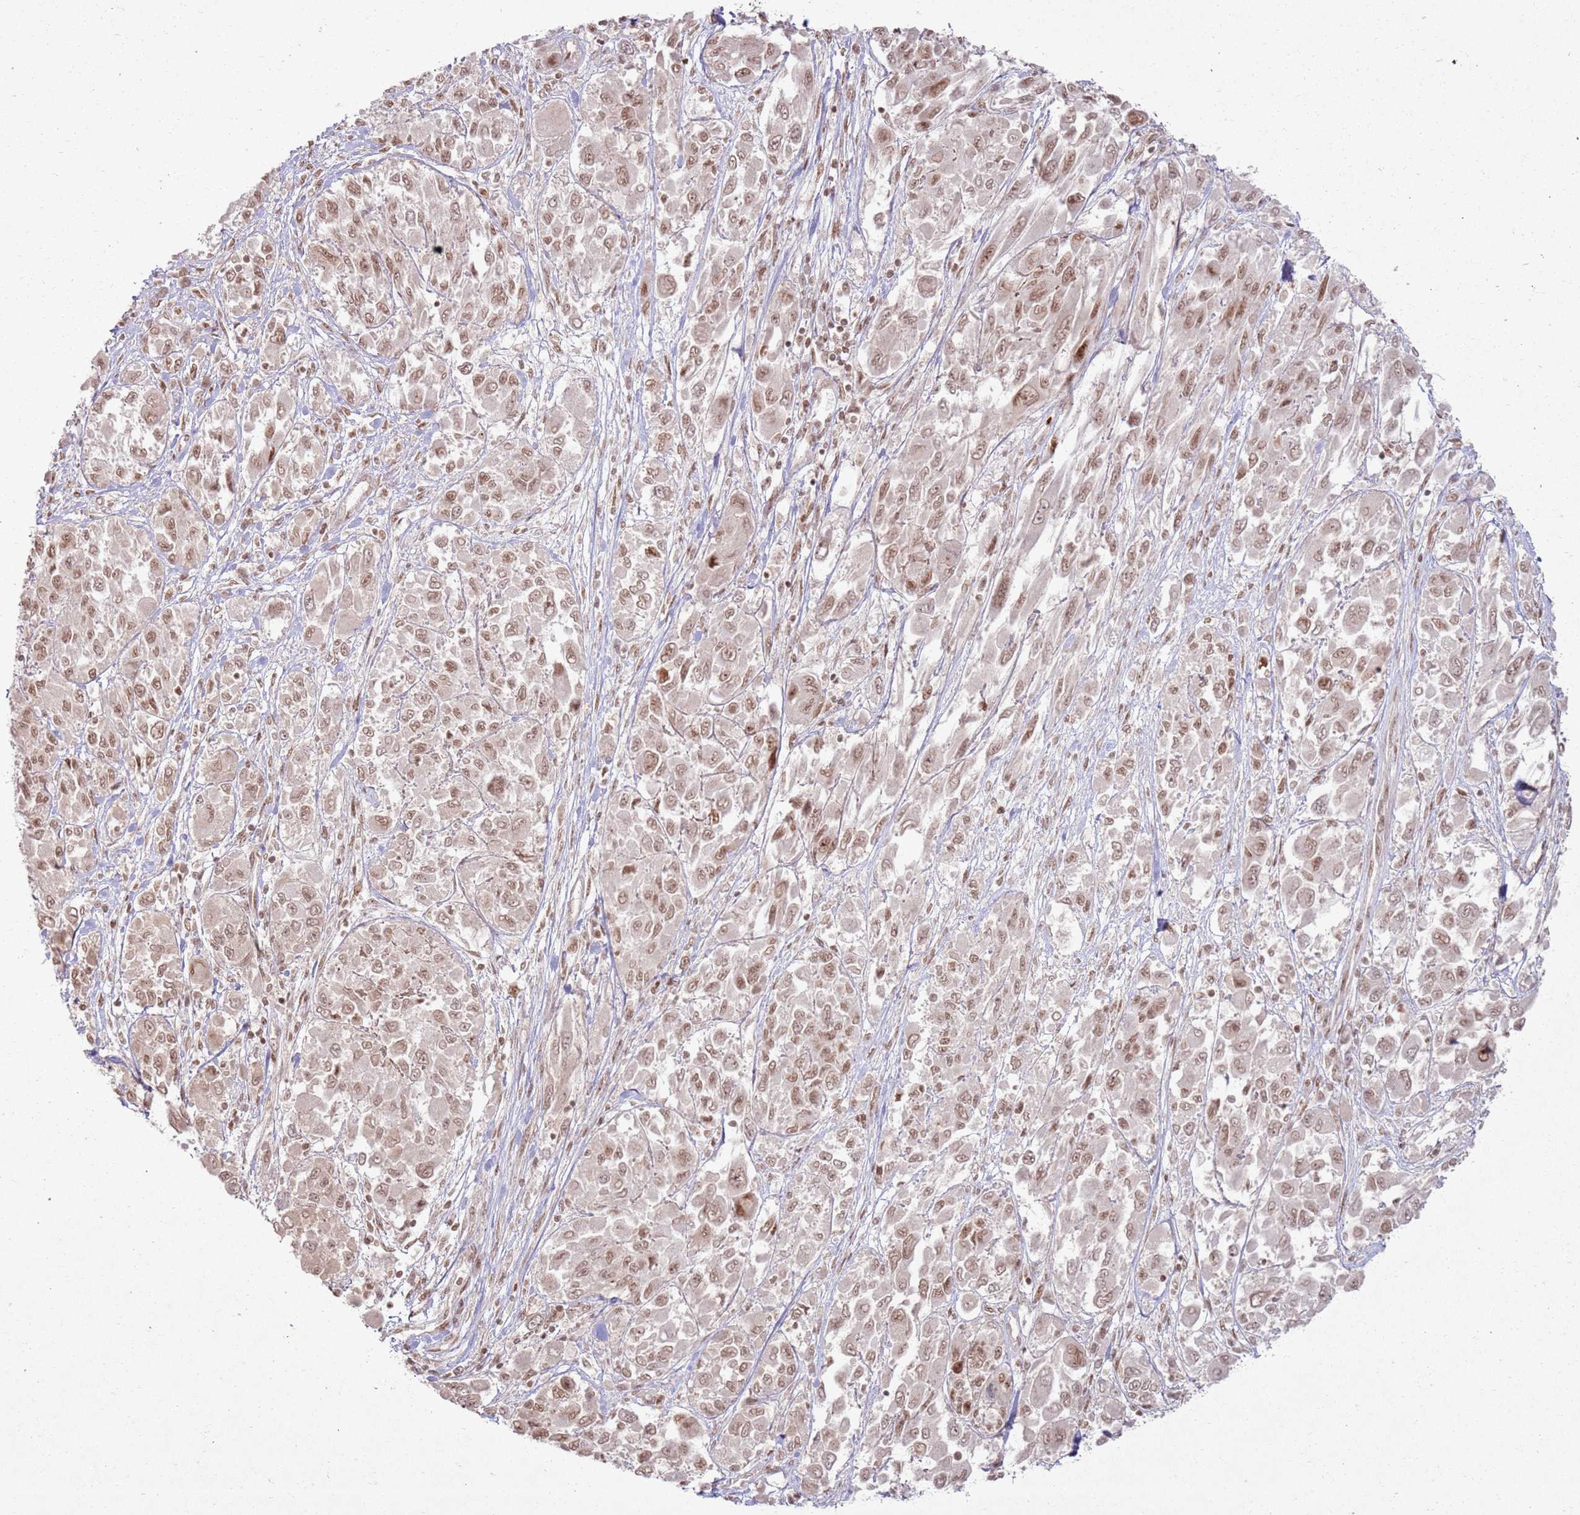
{"staining": {"intensity": "moderate", "quantity": ">75%", "location": "cytoplasmic/membranous,nuclear"}, "tissue": "melanoma", "cell_type": "Tumor cells", "image_type": "cancer", "snomed": [{"axis": "morphology", "description": "Malignant melanoma, NOS"}, {"axis": "topography", "description": "Skin"}], "caption": "Immunohistochemical staining of human malignant melanoma reveals medium levels of moderate cytoplasmic/membranous and nuclear expression in about >75% of tumor cells.", "gene": "KLHL36", "patient": {"sex": "female", "age": 91}}